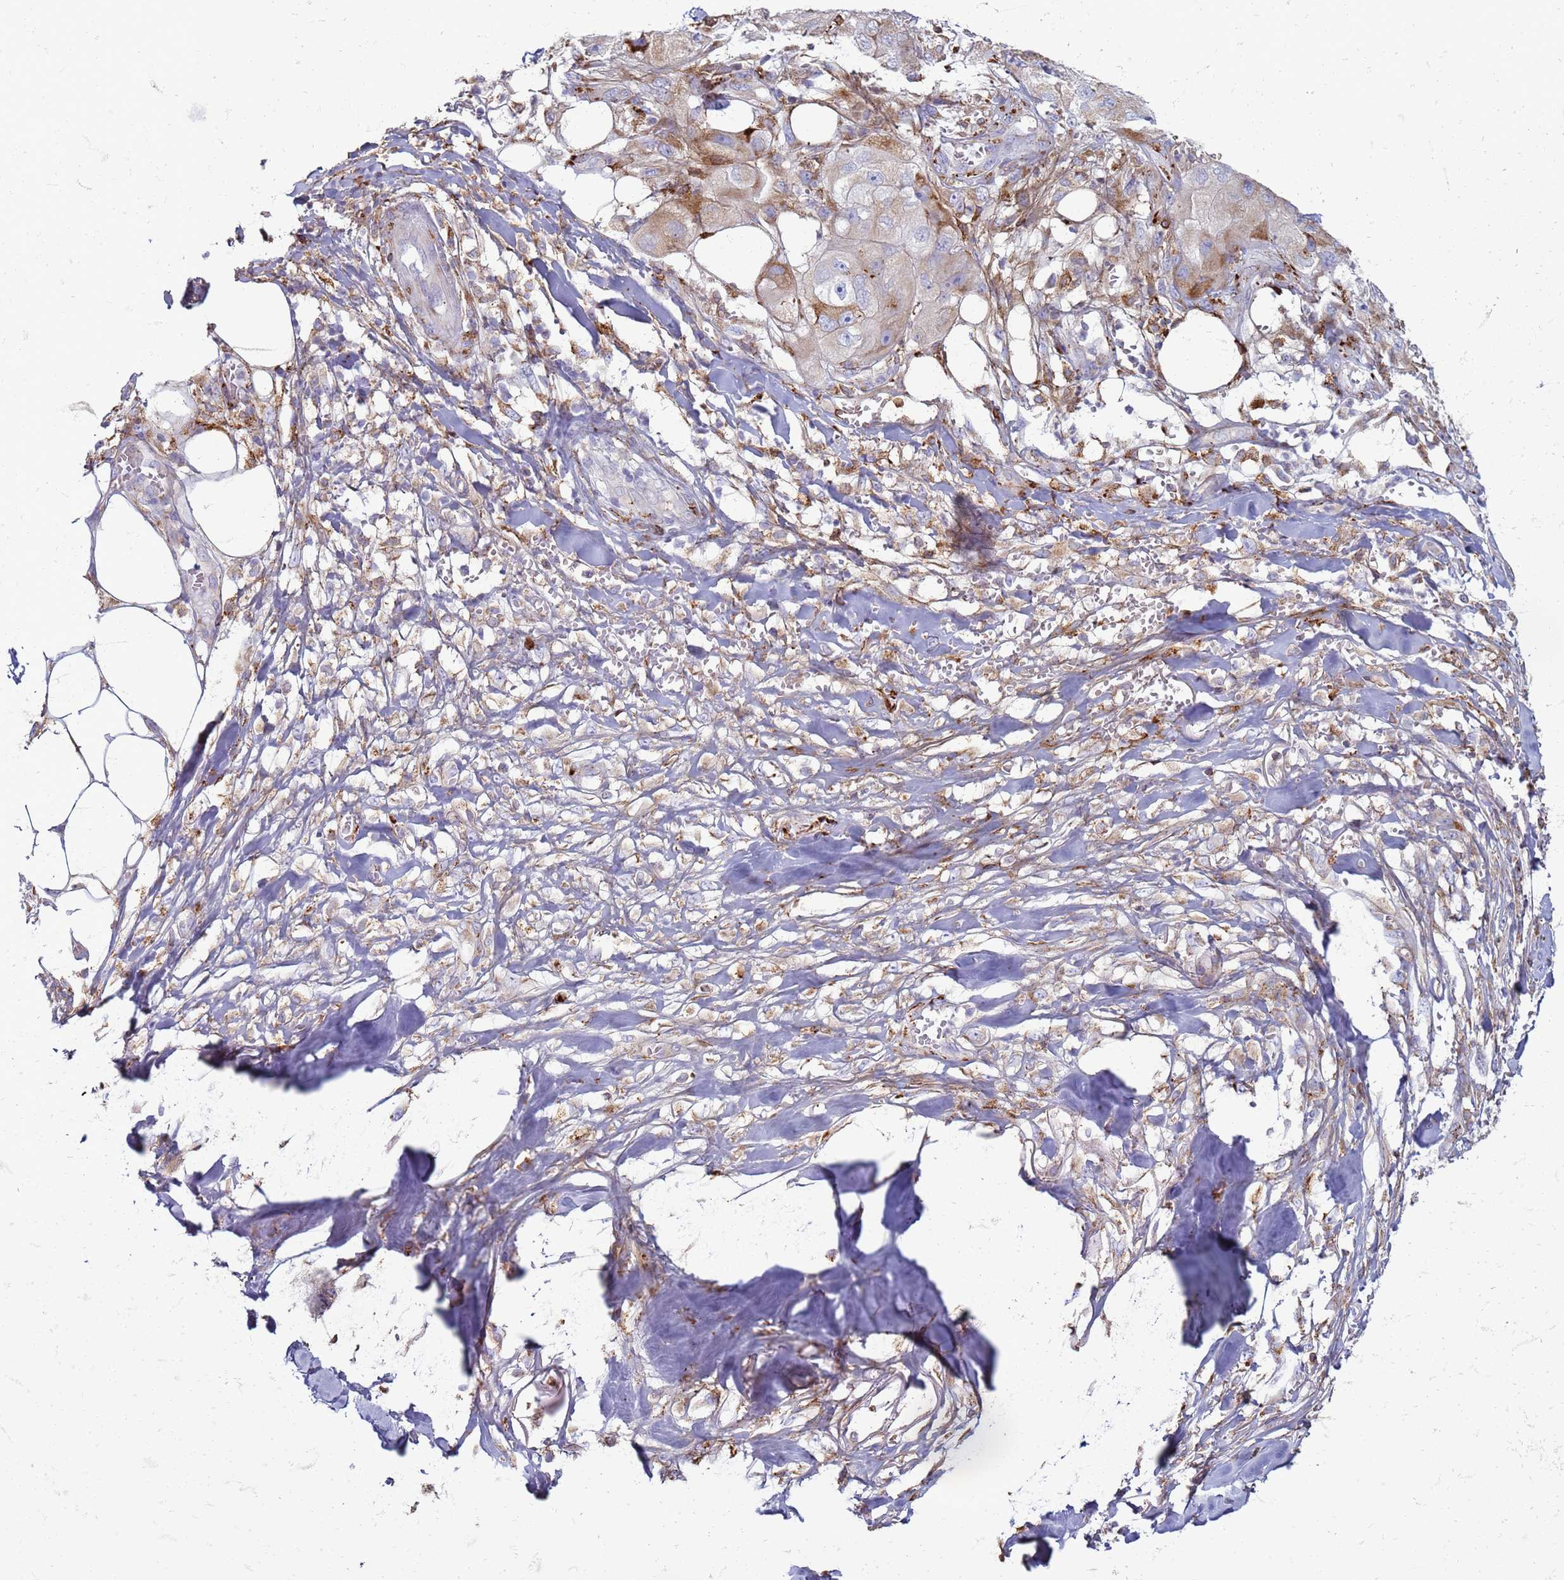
{"staining": {"intensity": "moderate", "quantity": "<25%", "location": "cytoplasmic/membranous"}, "tissue": "skin cancer", "cell_type": "Tumor cells", "image_type": "cancer", "snomed": [{"axis": "morphology", "description": "Squamous cell carcinoma, NOS"}, {"axis": "topography", "description": "Skin"}, {"axis": "topography", "description": "Subcutis"}], "caption": "Immunohistochemical staining of skin squamous cell carcinoma shows low levels of moderate cytoplasmic/membranous positivity in about <25% of tumor cells.", "gene": "PDK3", "patient": {"sex": "male", "age": 73}}